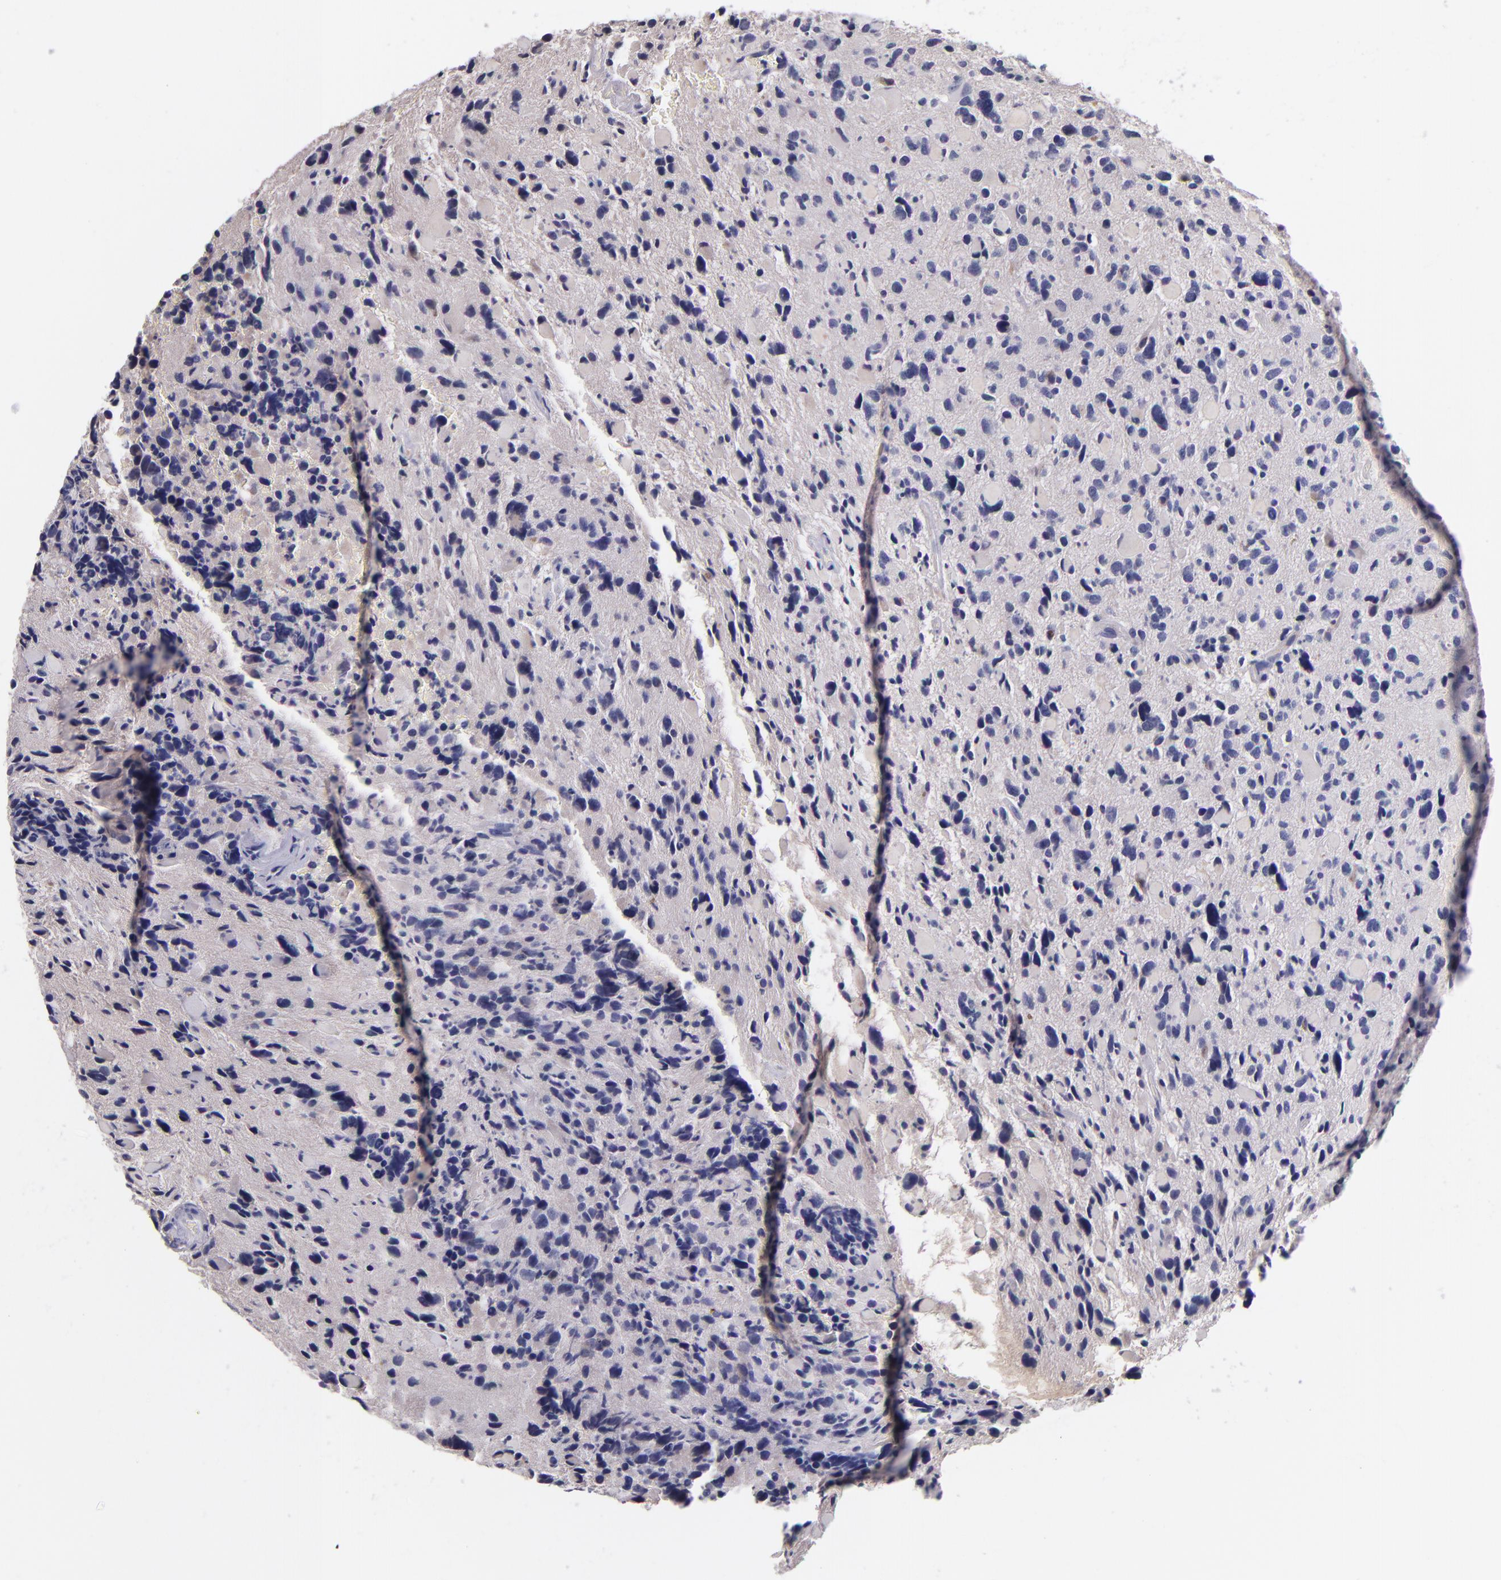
{"staining": {"intensity": "negative", "quantity": "none", "location": "none"}, "tissue": "glioma", "cell_type": "Tumor cells", "image_type": "cancer", "snomed": [{"axis": "morphology", "description": "Glioma, malignant, High grade"}, {"axis": "topography", "description": "Brain"}], "caption": "Immunohistochemistry photomicrograph of neoplastic tissue: human malignant glioma (high-grade) stained with DAB reveals no significant protein staining in tumor cells.", "gene": "RBP4", "patient": {"sex": "female", "age": 37}}